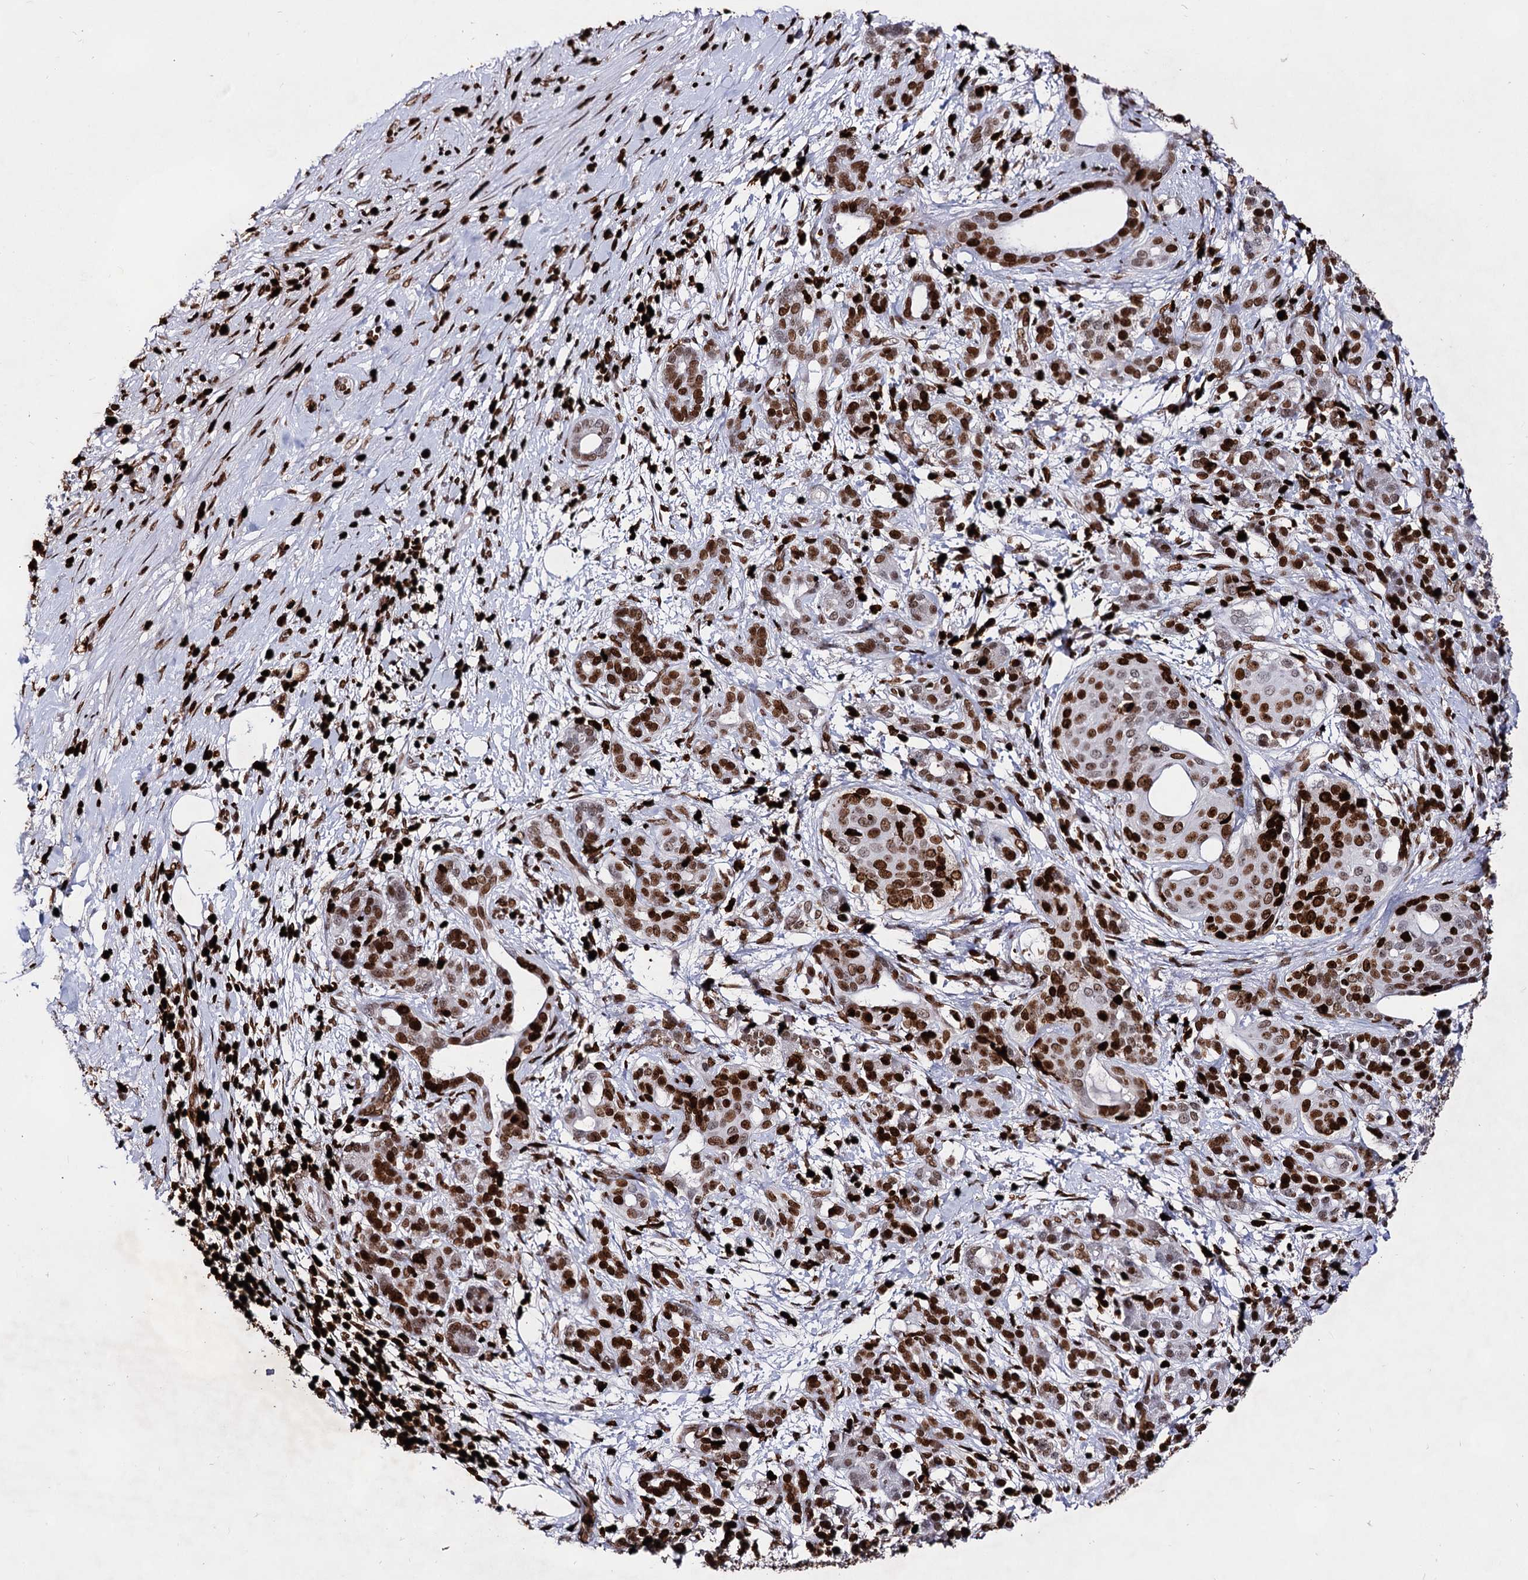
{"staining": {"intensity": "strong", "quantity": ">75%", "location": "nuclear"}, "tissue": "pancreatic cancer", "cell_type": "Tumor cells", "image_type": "cancer", "snomed": [{"axis": "morphology", "description": "Adenocarcinoma, NOS"}, {"axis": "topography", "description": "Pancreas"}], "caption": "Pancreatic cancer stained with immunohistochemistry (IHC) shows strong nuclear expression in about >75% of tumor cells.", "gene": "HMGB2", "patient": {"sex": "female", "age": 55}}